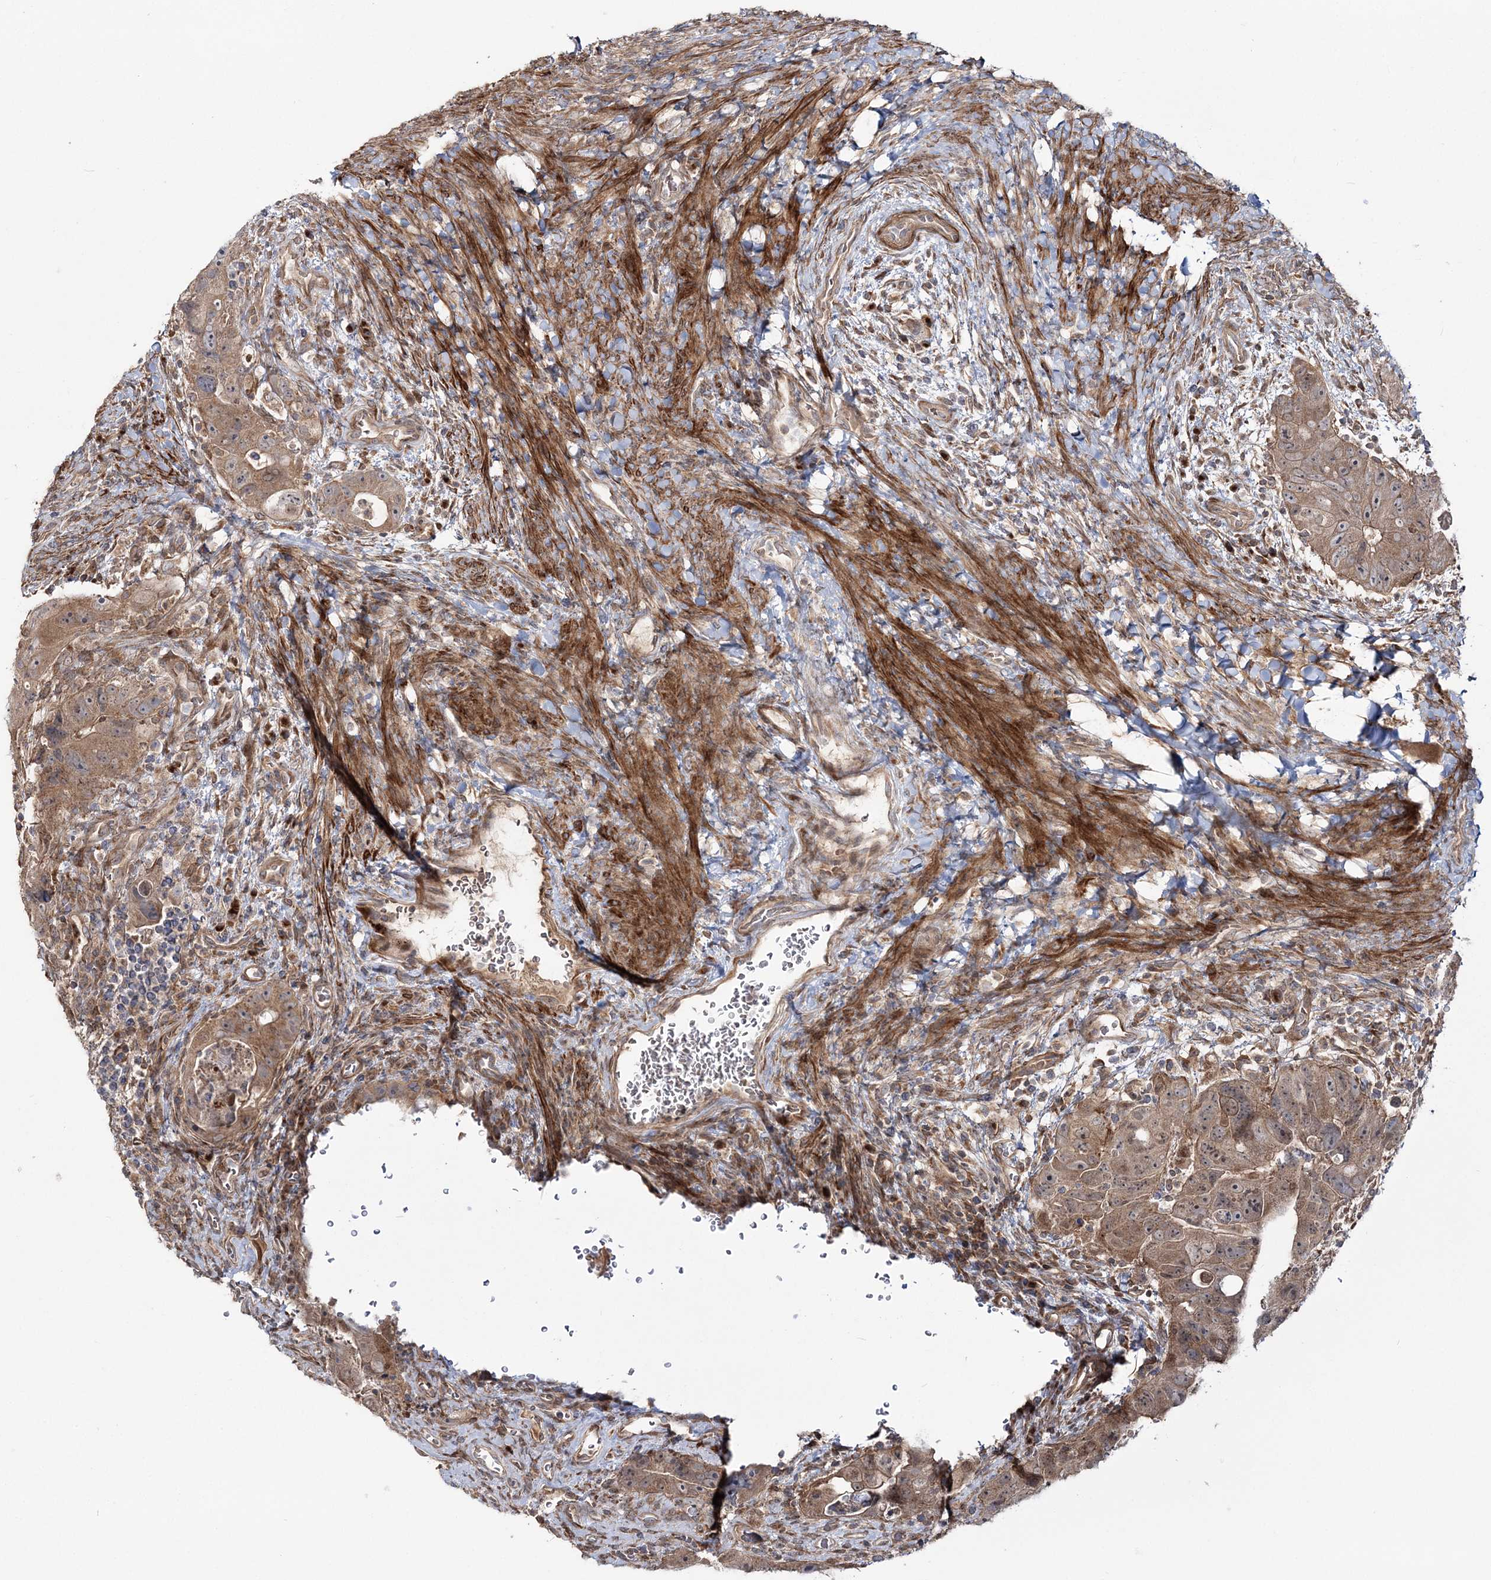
{"staining": {"intensity": "moderate", "quantity": ">75%", "location": "cytoplasmic/membranous"}, "tissue": "colorectal cancer", "cell_type": "Tumor cells", "image_type": "cancer", "snomed": [{"axis": "morphology", "description": "Adenocarcinoma, NOS"}, {"axis": "topography", "description": "Rectum"}], "caption": "Protein analysis of colorectal cancer (adenocarcinoma) tissue displays moderate cytoplasmic/membranous positivity in about >75% of tumor cells.", "gene": "MOCS2", "patient": {"sex": "male", "age": 59}}